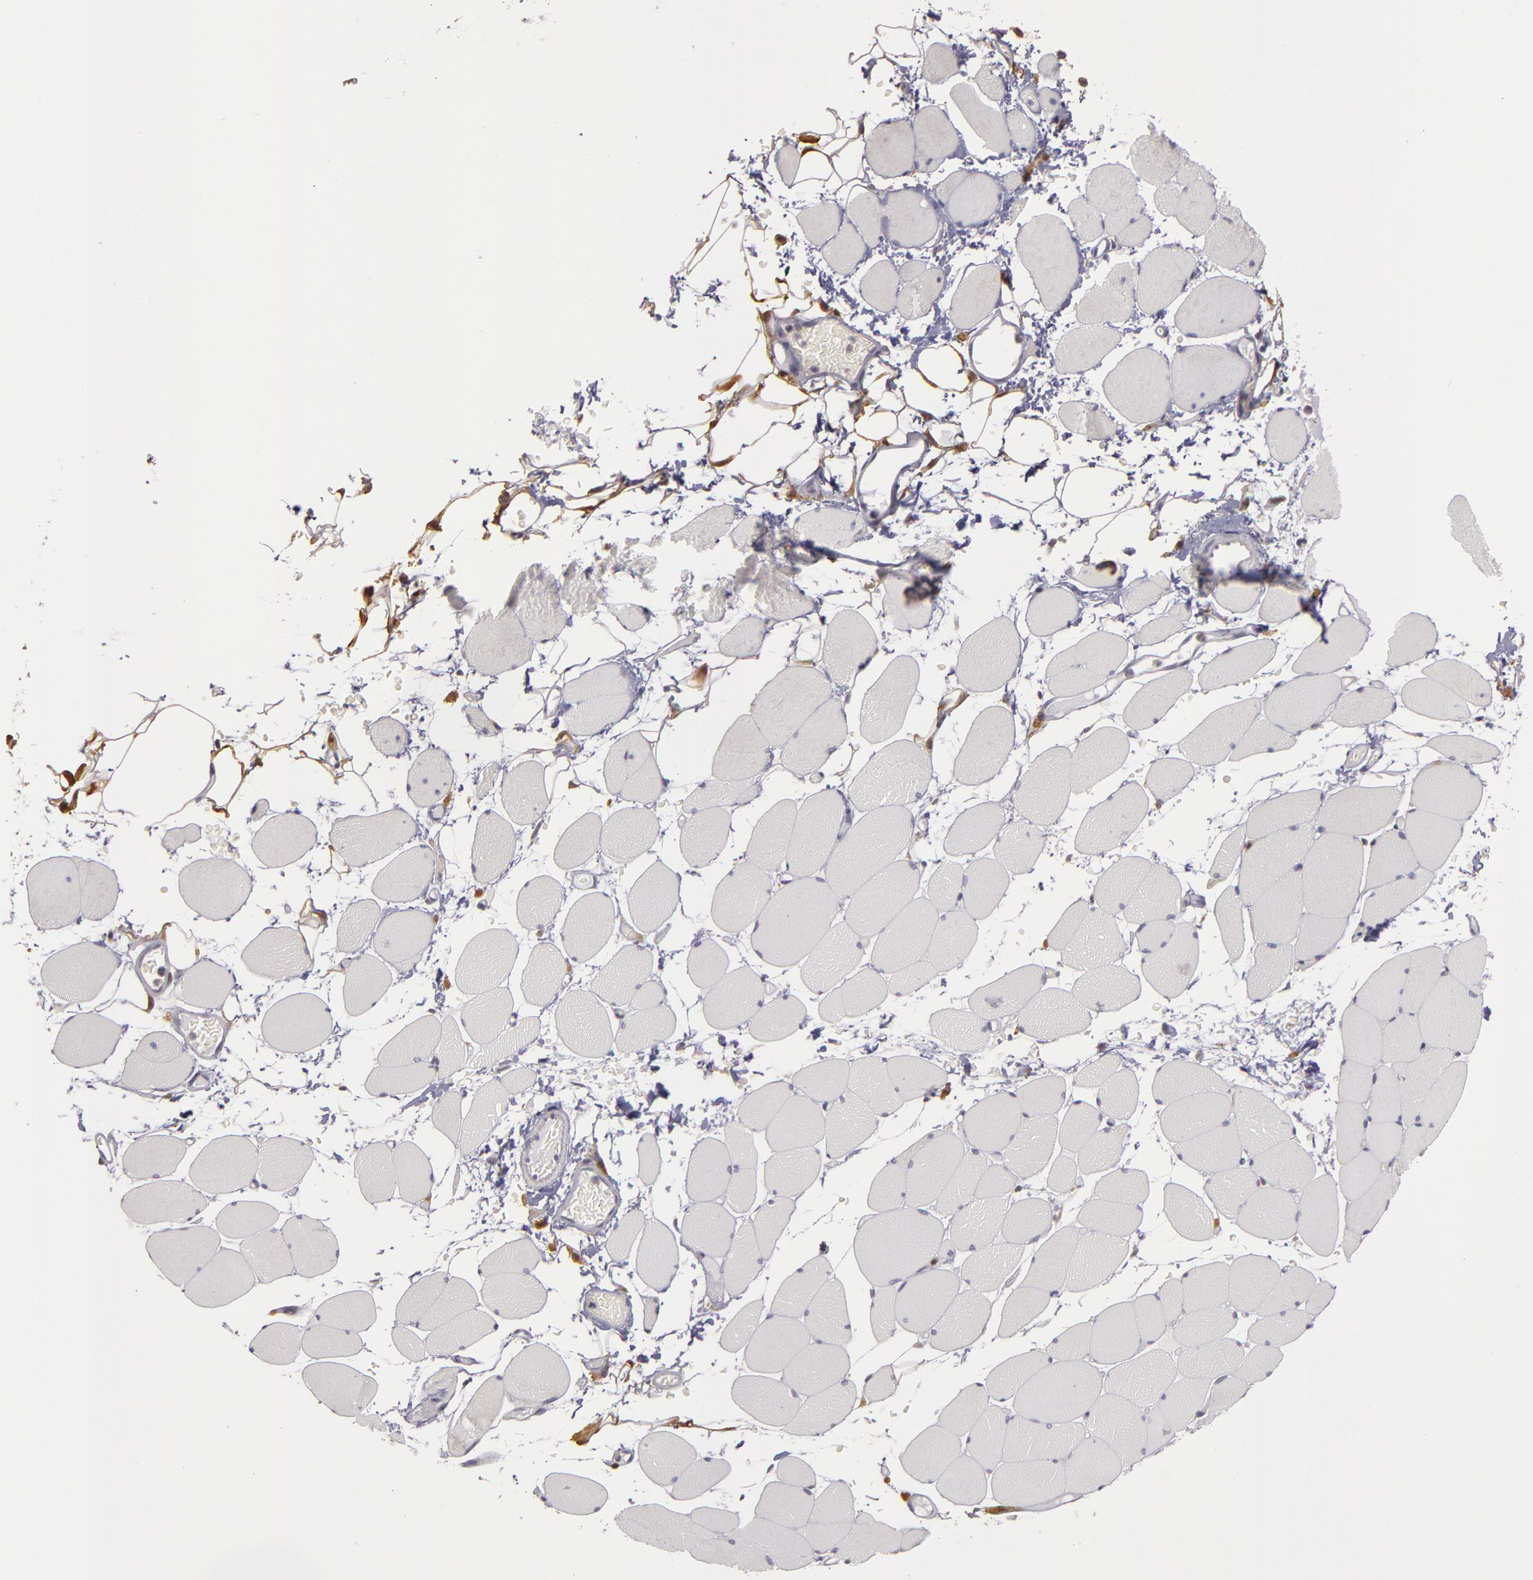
{"staining": {"intensity": "negative", "quantity": "none", "location": "none"}, "tissue": "skeletal muscle", "cell_type": "Myocytes", "image_type": "normal", "snomed": [{"axis": "morphology", "description": "Normal tissue, NOS"}, {"axis": "topography", "description": "Skeletal muscle"}, {"axis": "topography", "description": "Parathyroid gland"}], "caption": "This is a photomicrograph of immunohistochemistry (IHC) staining of normal skeletal muscle, which shows no expression in myocytes.", "gene": "GNPDA1", "patient": {"sex": "female", "age": 37}}